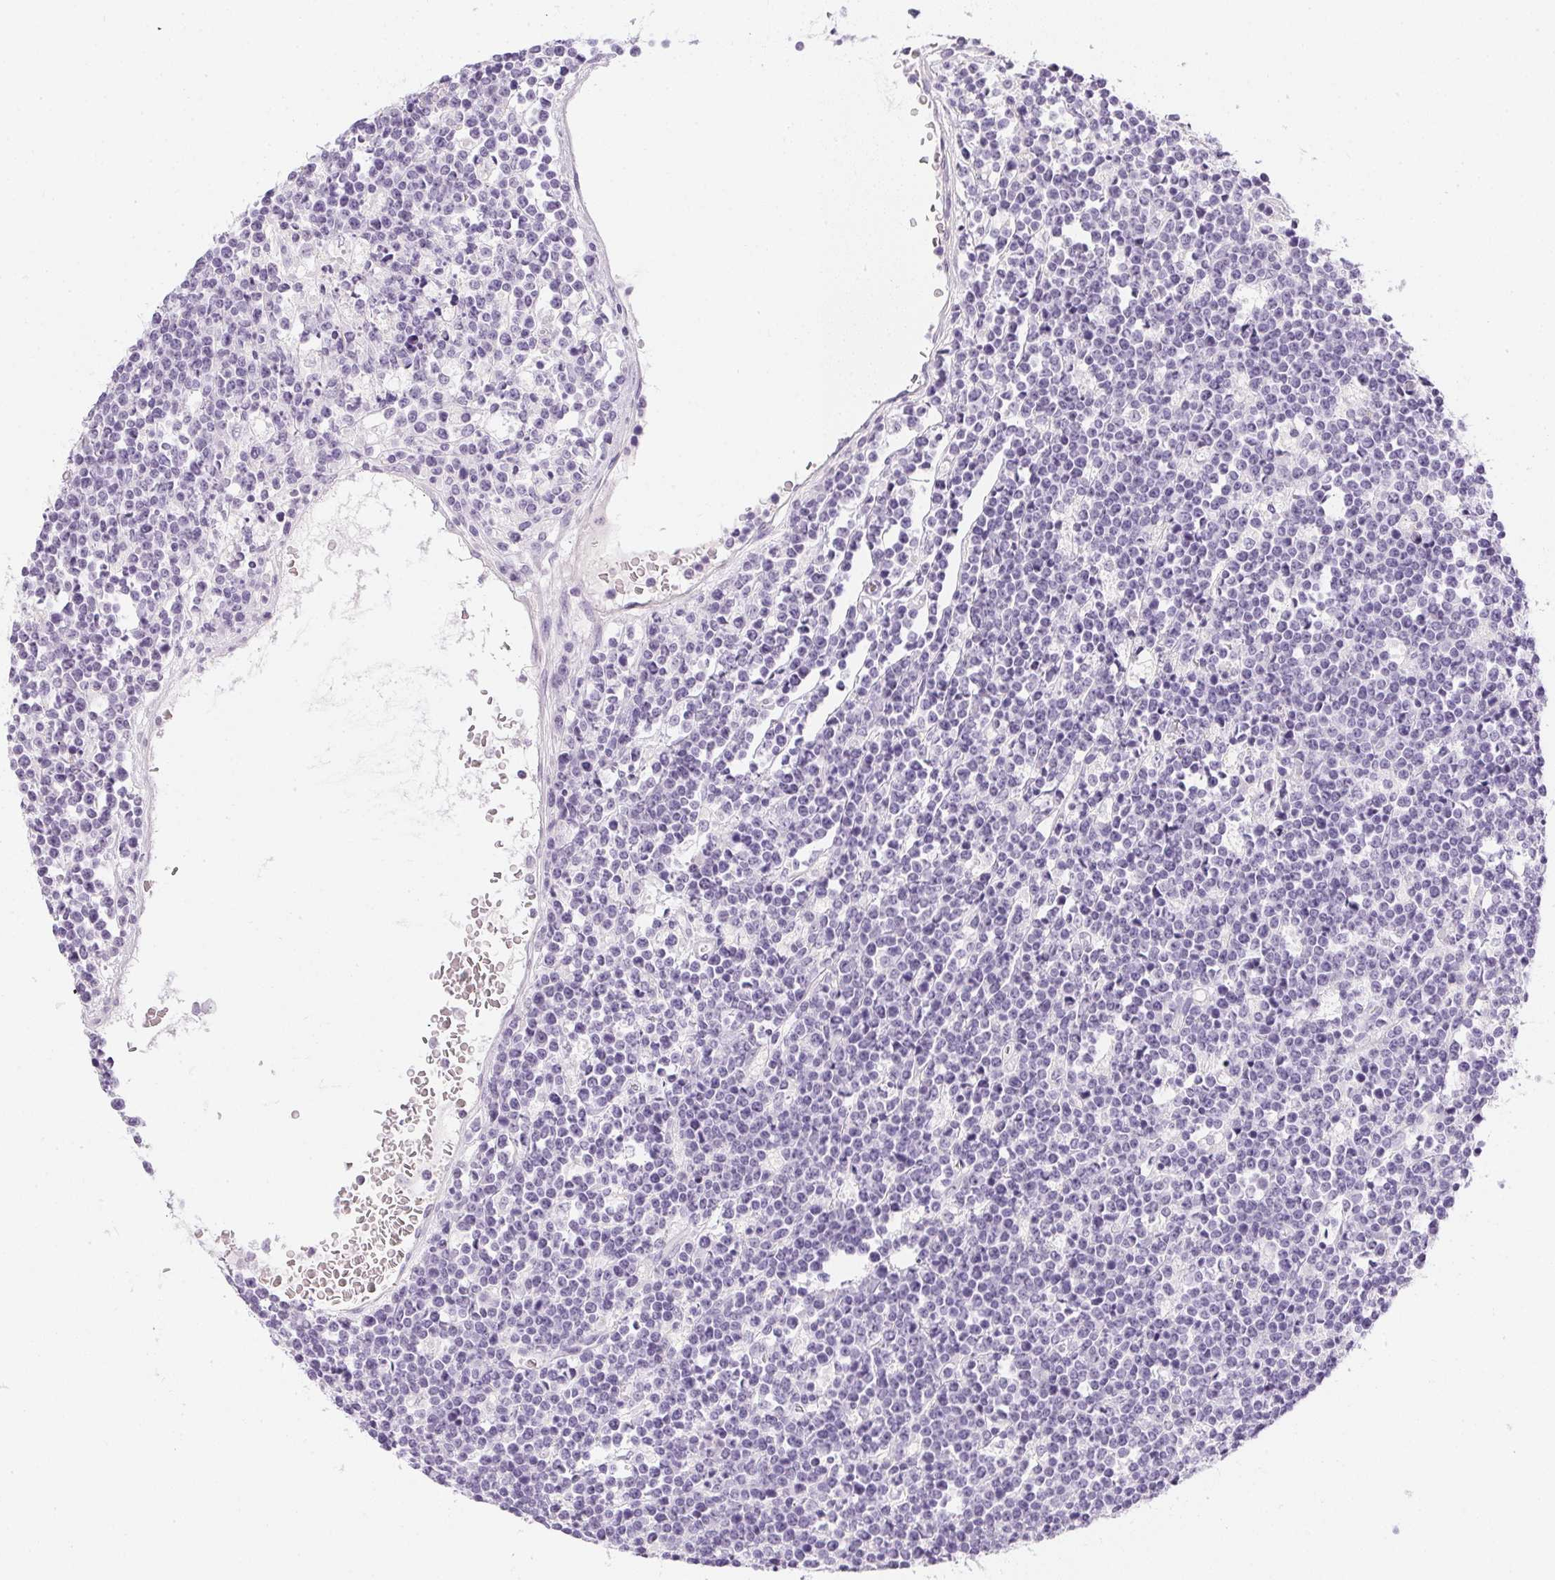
{"staining": {"intensity": "negative", "quantity": "none", "location": "none"}, "tissue": "lymphoma", "cell_type": "Tumor cells", "image_type": "cancer", "snomed": [{"axis": "morphology", "description": "Malignant lymphoma, non-Hodgkin's type, High grade"}, {"axis": "topography", "description": "Ovary"}], "caption": "Tumor cells show no significant staining in lymphoma.", "gene": "PPY", "patient": {"sex": "female", "age": 56}}